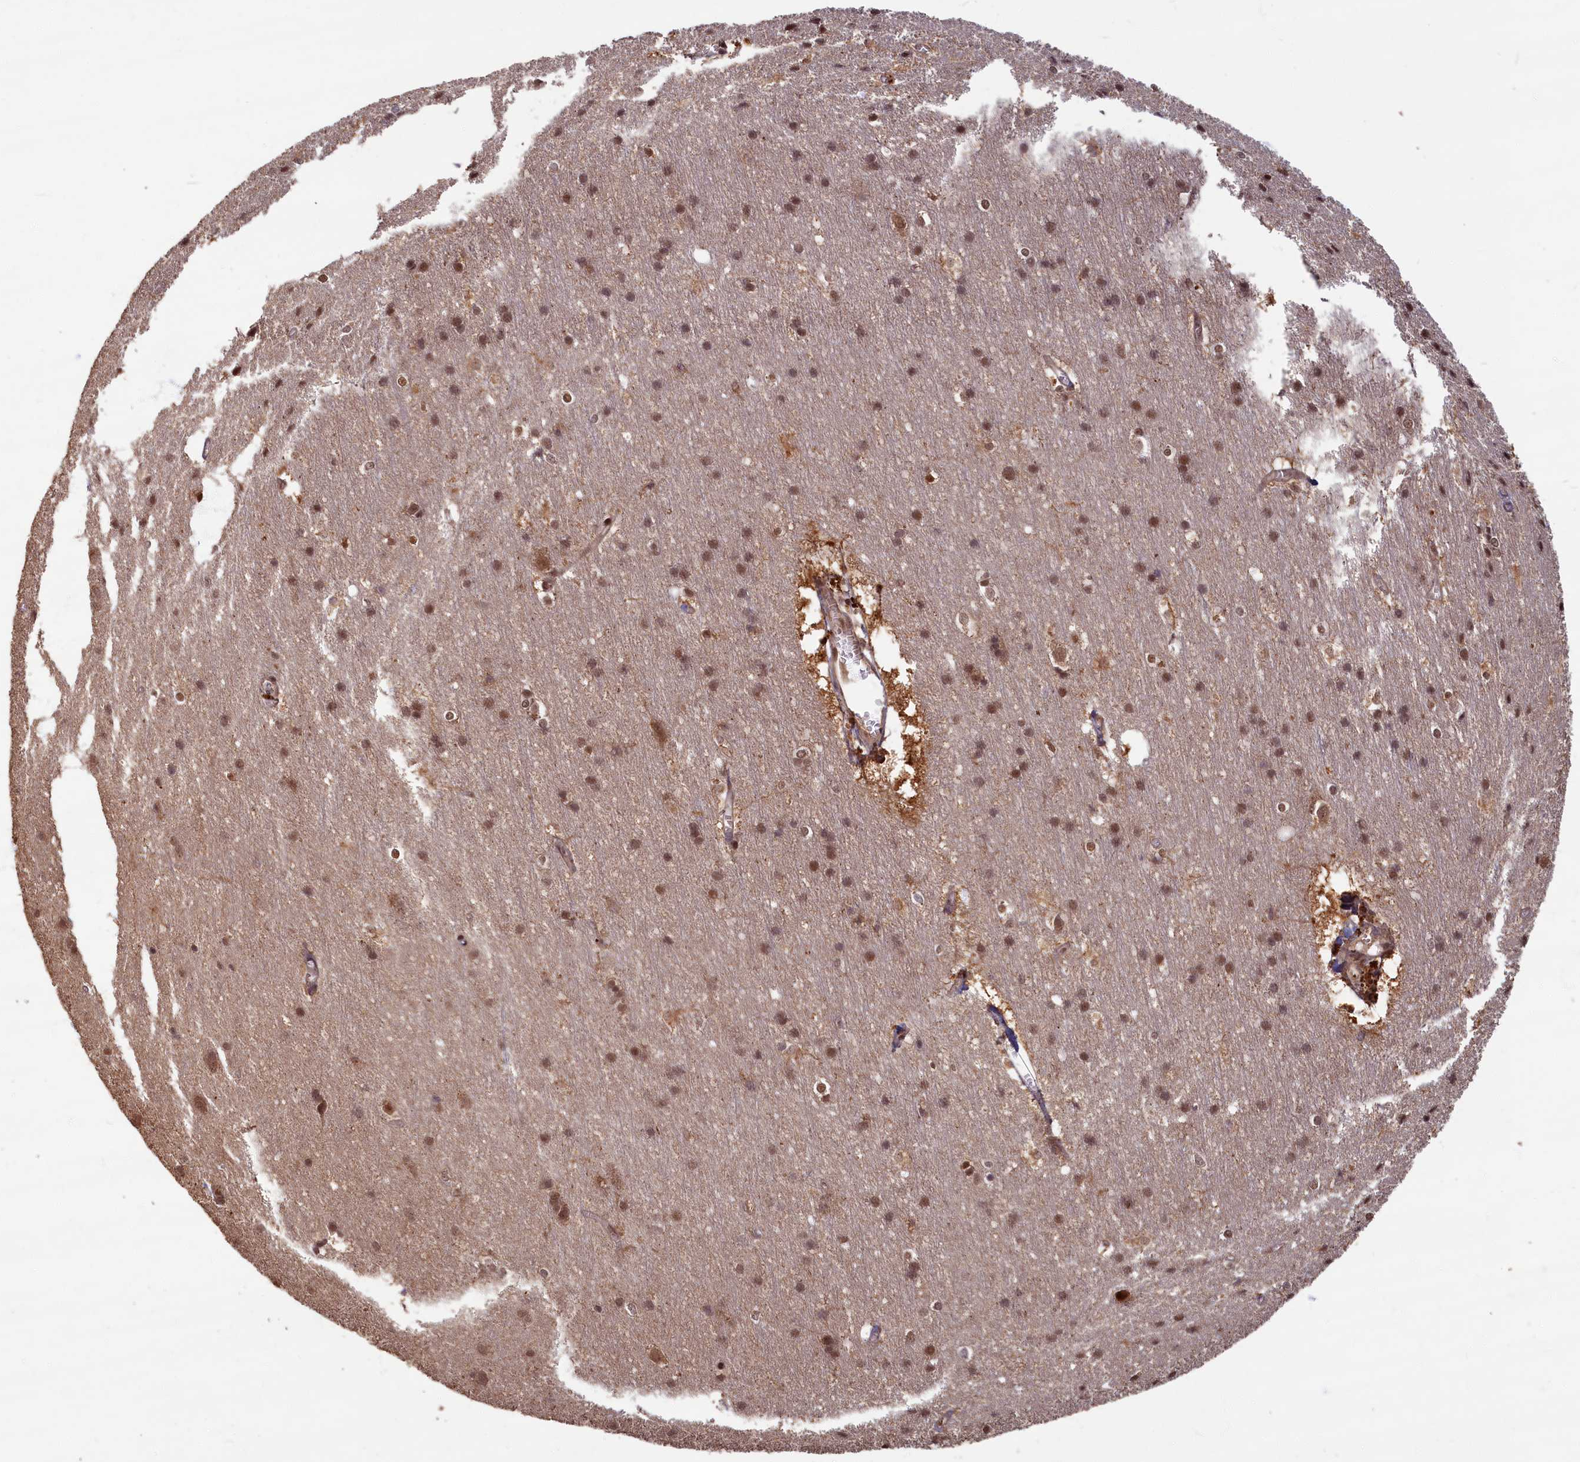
{"staining": {"intensity": "moderate", "quantity": ">75%", "location": "cytoplasmic/membranous,nuclear"}, "tissue": "cerebral cortex", "cell_type": "Endothelial cells", "image_type": "normal", "snomed": [{"axis": "morphology", "description": "Normal tissue, NOS"}, {"axis": "topography", "description": "Cerebral cortex"}], "caption": "Approximately >75% of endothelial cells in unremarkable human cerebral cortex demonstrate moderate cytoplasmic/membranous,nuclear protein staining as visualized by brown immunohistochemical staining.", "gene": "HIF3A", "patient": {"sex": "male", "age": 54}}